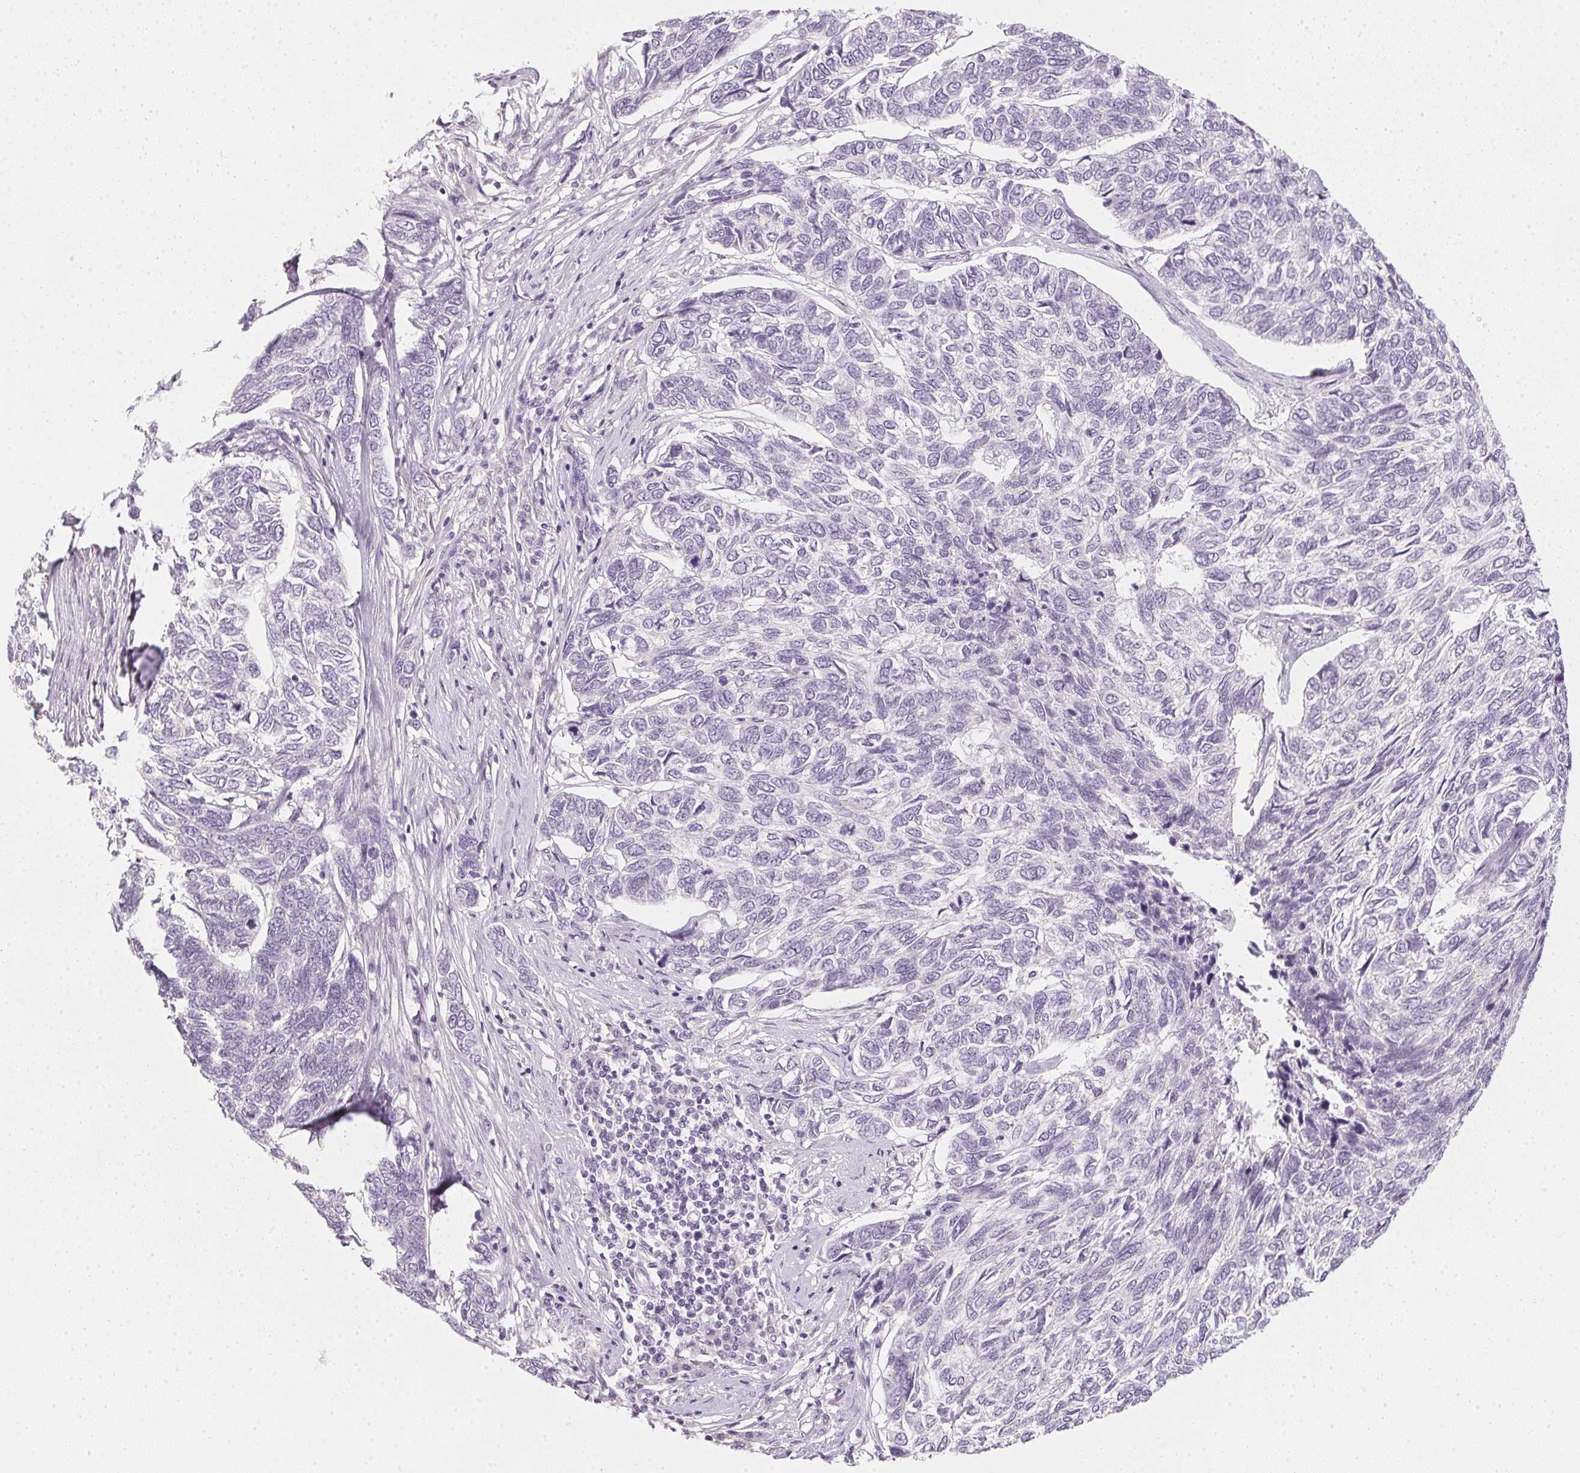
{"staining": {"intensity": "negative", "quantity": "none", "location": "none"}, "tissue": "skin cancer", "cell_type": "Tumor cells", "image_type": "cancer", "snomed": [{"axis": "morphology", "description": "Basal cell carcinoma"}, {"axis": "topography", "description": "Skin"}], "caption": "This is an immunohistochemistry (IHC) photomicrograph of basal cell carcinoma (skin). There is no expression in tumor cells.", "gene": "TMEM72", "patient": {"sex": "female", "age": 65}}